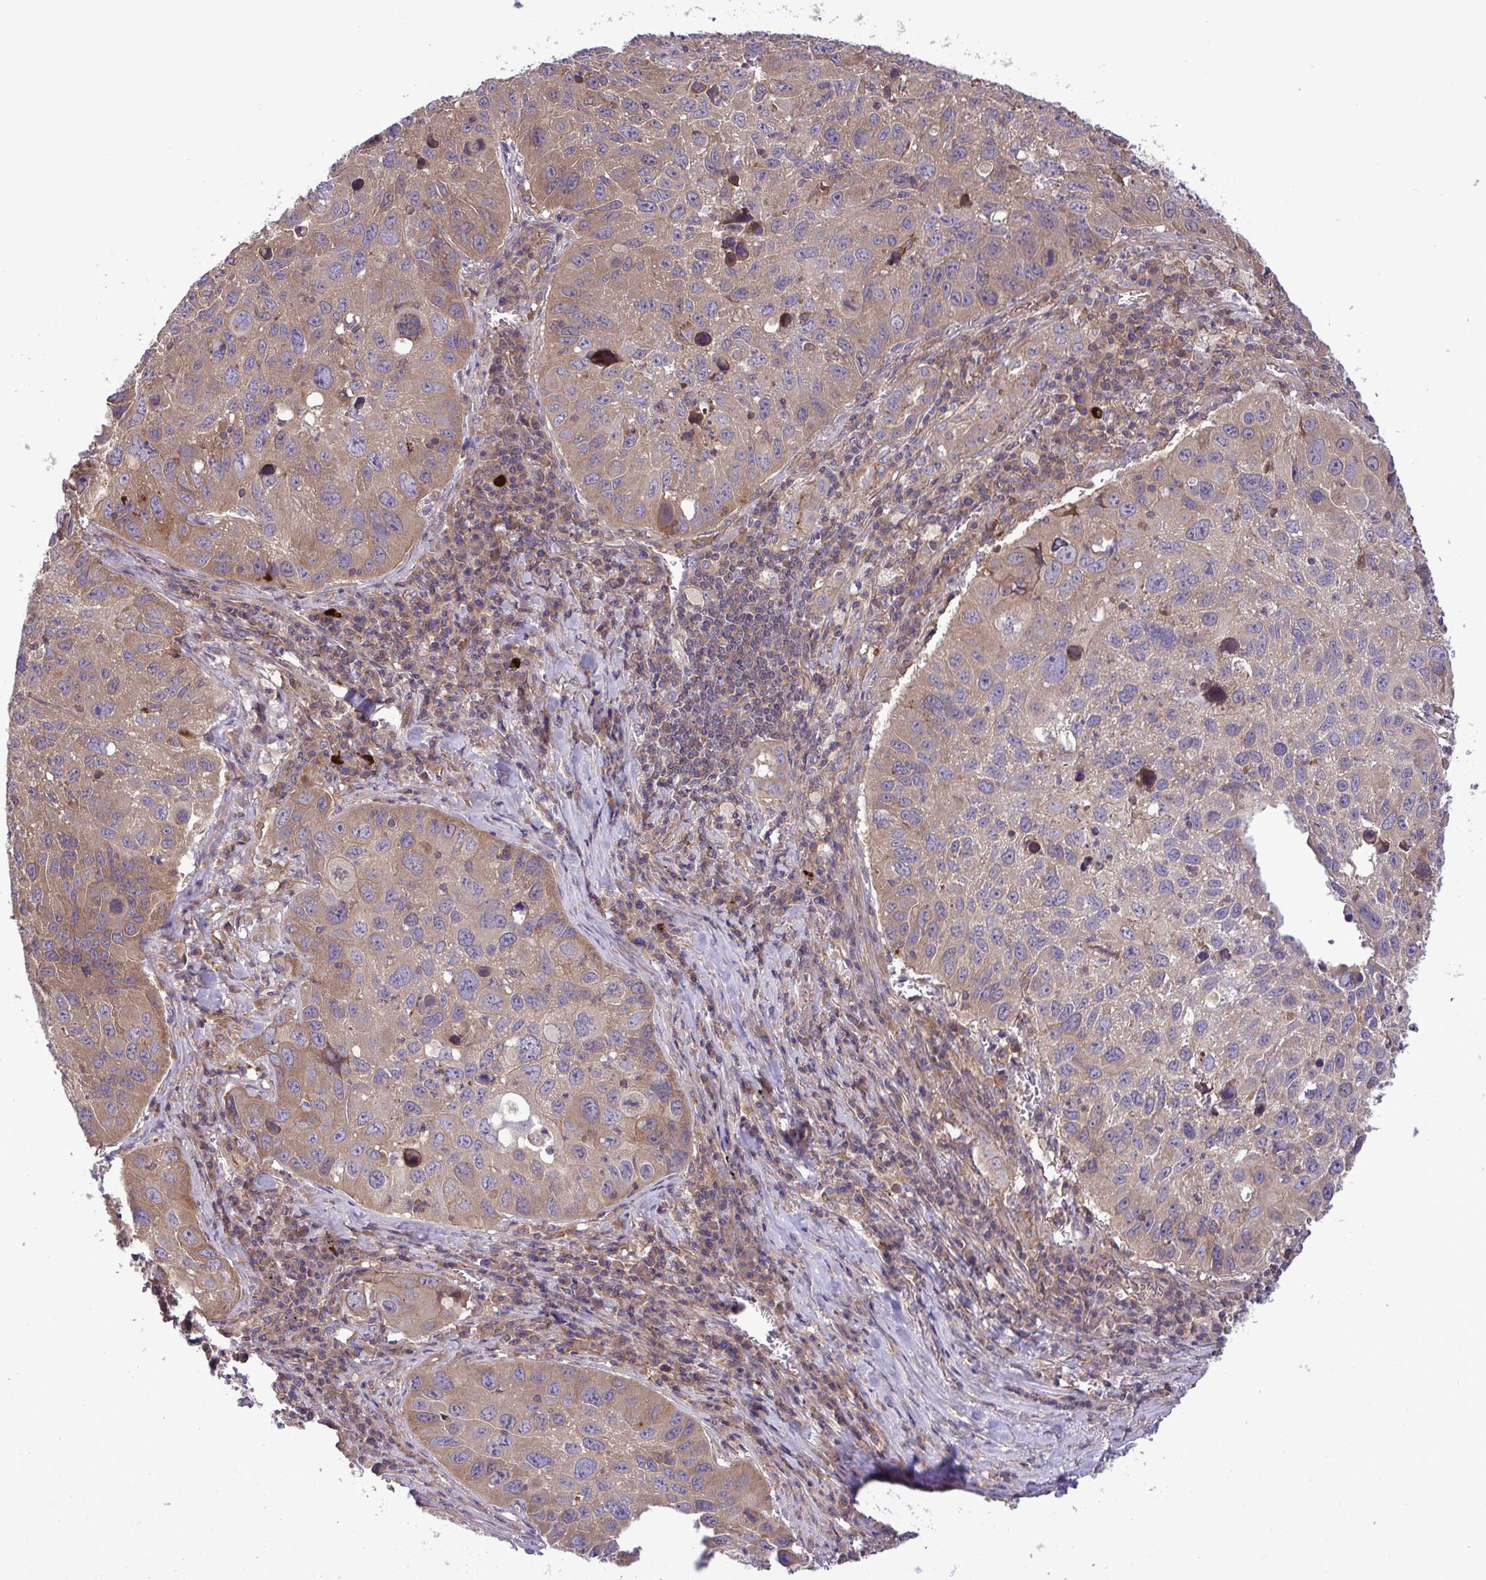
{"staining": {"intensity": "moderate", "quantity": "25%-75%", "location": "cytoplasmic/membranous"}, "tissue": "lung cancer", "cell_type": "Tumor cells", "image_type": "cancer", "snomed": [{"axis": "morphology", "description": "Squamous cell carcinoma, NOS"}, {"axis": "topography", "description": "Lung"}], "caption": "A histopathology image showing moderate cytoplasmic/membranous staining in about 25%-75% of tumor cells in lung cancer (squamous cell carcinoma), as visualized by brown immunohistochemical staining.", "gene": "GRB14", "patient": {"sex": "female", "age": 61}}